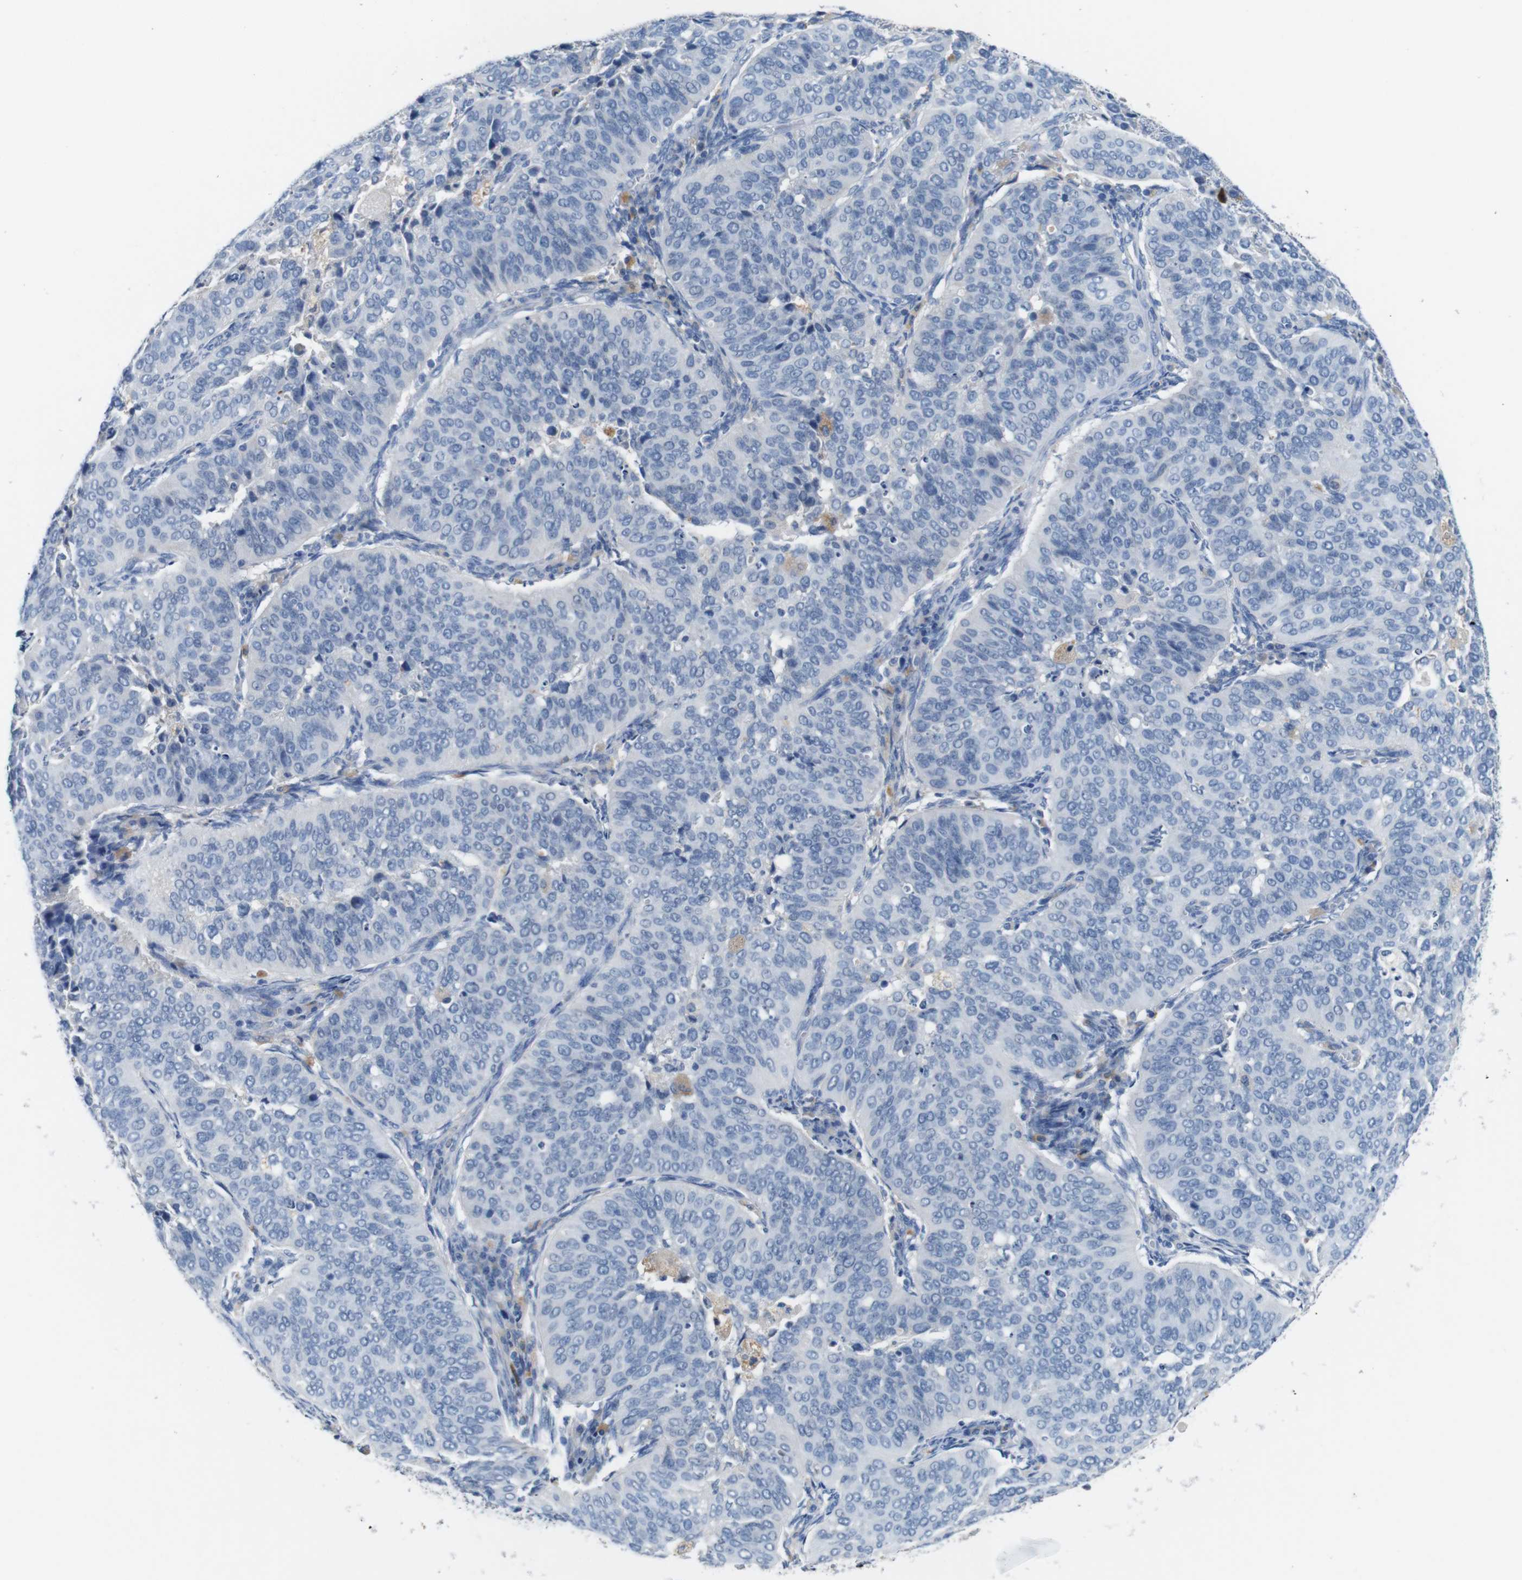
{"staining": {"intensity": "negative", "quantity": "none", "location": "none"}, "tissue": "cervical cancer", "cell_type": "Tumor cells", "image_type": "cancer", "snomed": [{"axis": "morphology", "description": "Normal tissue, NOS"}, {"axis": "morphology", "description": "Squamous cell carcinoma, NOS"}, {"axis": "topography", "description": "Cervix"}], "caption": "DAB (3,3'-diaminobenzidine) immunohistochemical staining of cervical cancer (squamous cell carcinoma) displays no significant positivity in tumor cells. Nuclei are stained in blue.", "gene": "SLC2A8", "patient": {"sex": "female", "age": 39}}